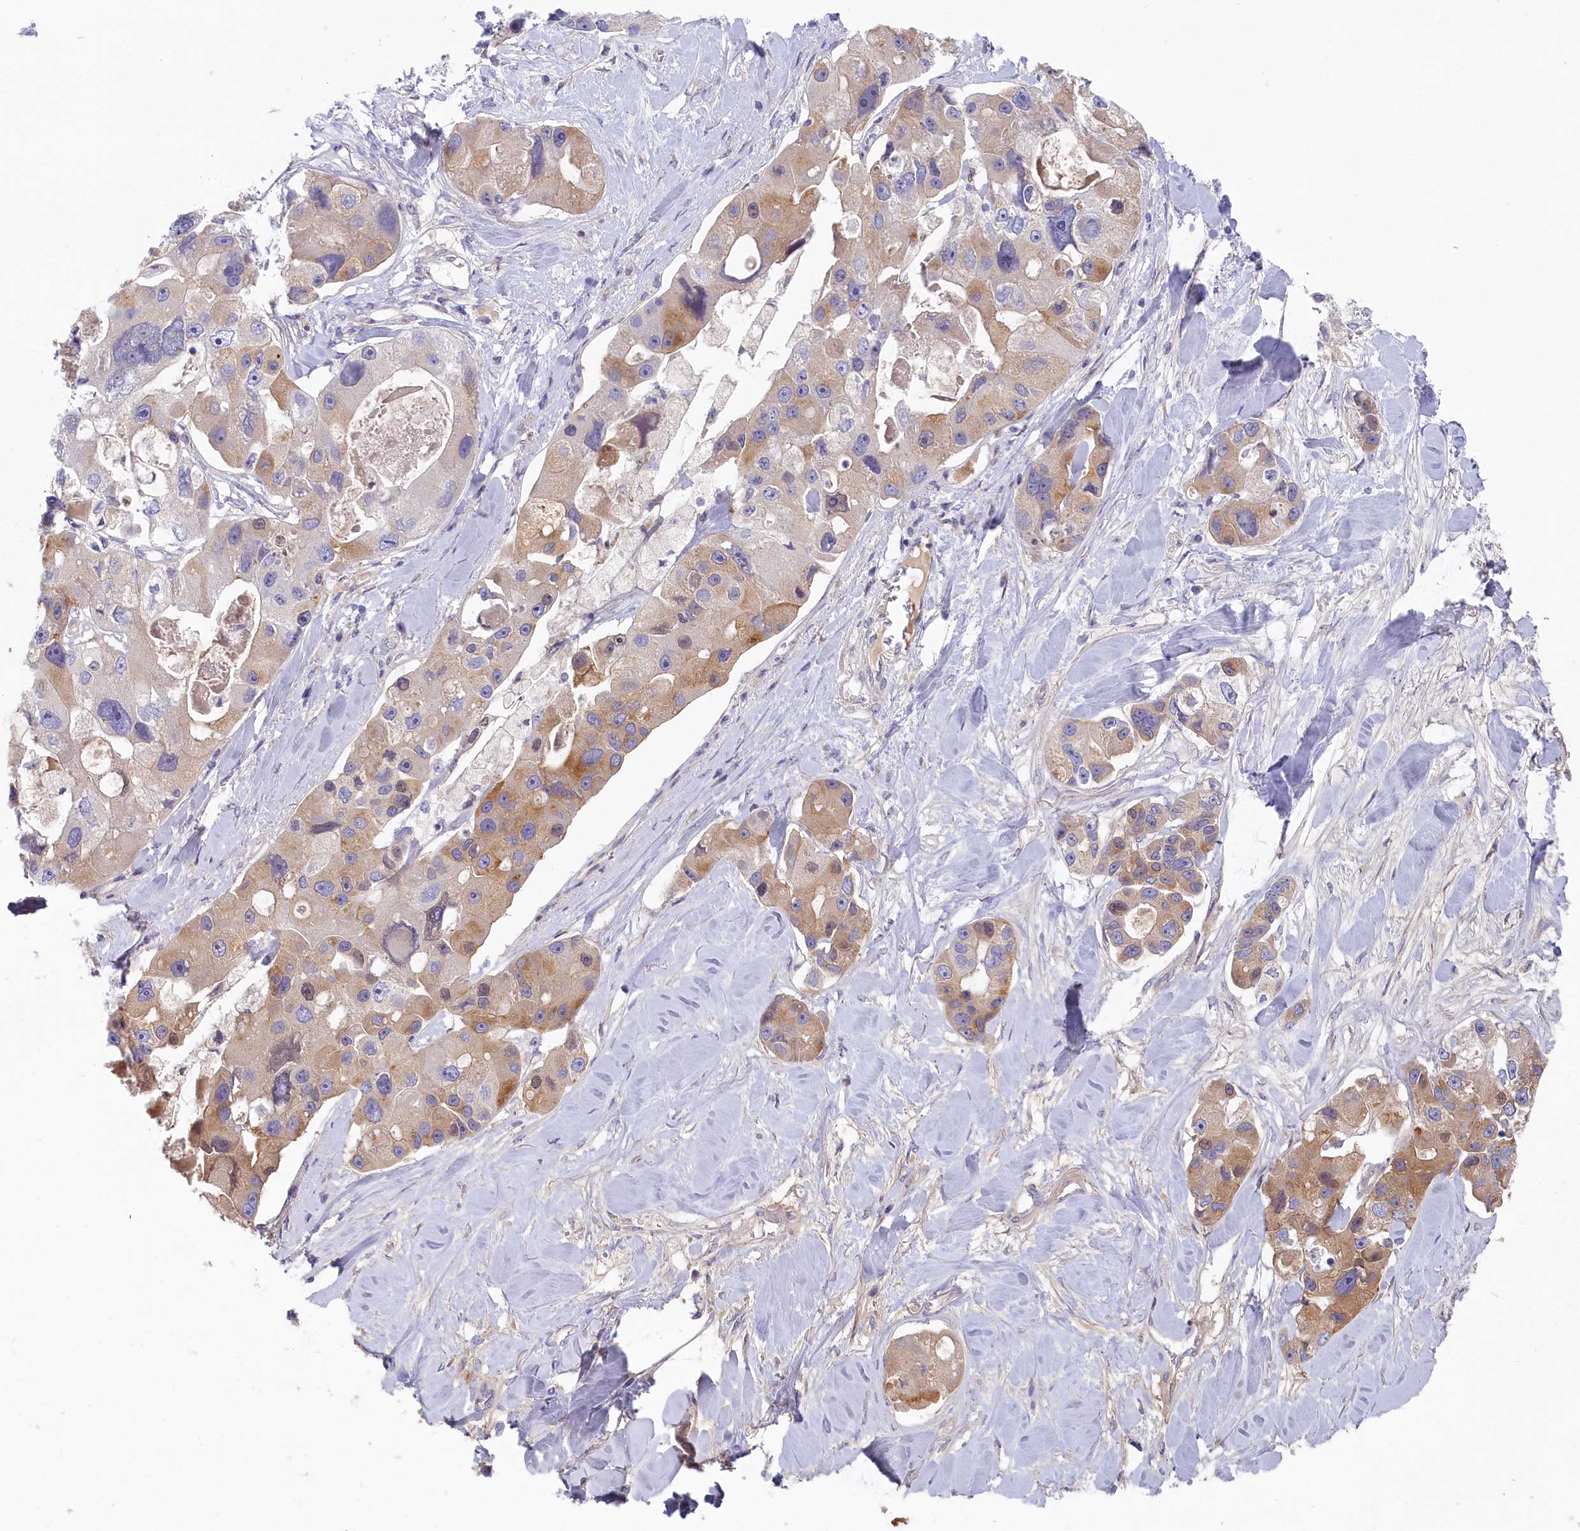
{"staining": {"intensity": "moderate", "quantity": "<25%", "location": "cytoplasmic/membranous"}, "tissue": "lung cancer", "cell_type": "Tumor cells", "image_type": "cancer", "snomed": [{"axis": "morphology", "description": "Adenocarcinoma, NOS"}, {"axis": "topography", "description": "Lung"}], "caption": "A high-resolution histopathology image shows immunohistochemistry (IHC) staining of lung cancer (adenocarcinoma), which displays moderate cytoplasmic/membranous staining in about <25% of tumor cells.", "gene": "STX16", "patient": {"sex": "female", "age": 54}}